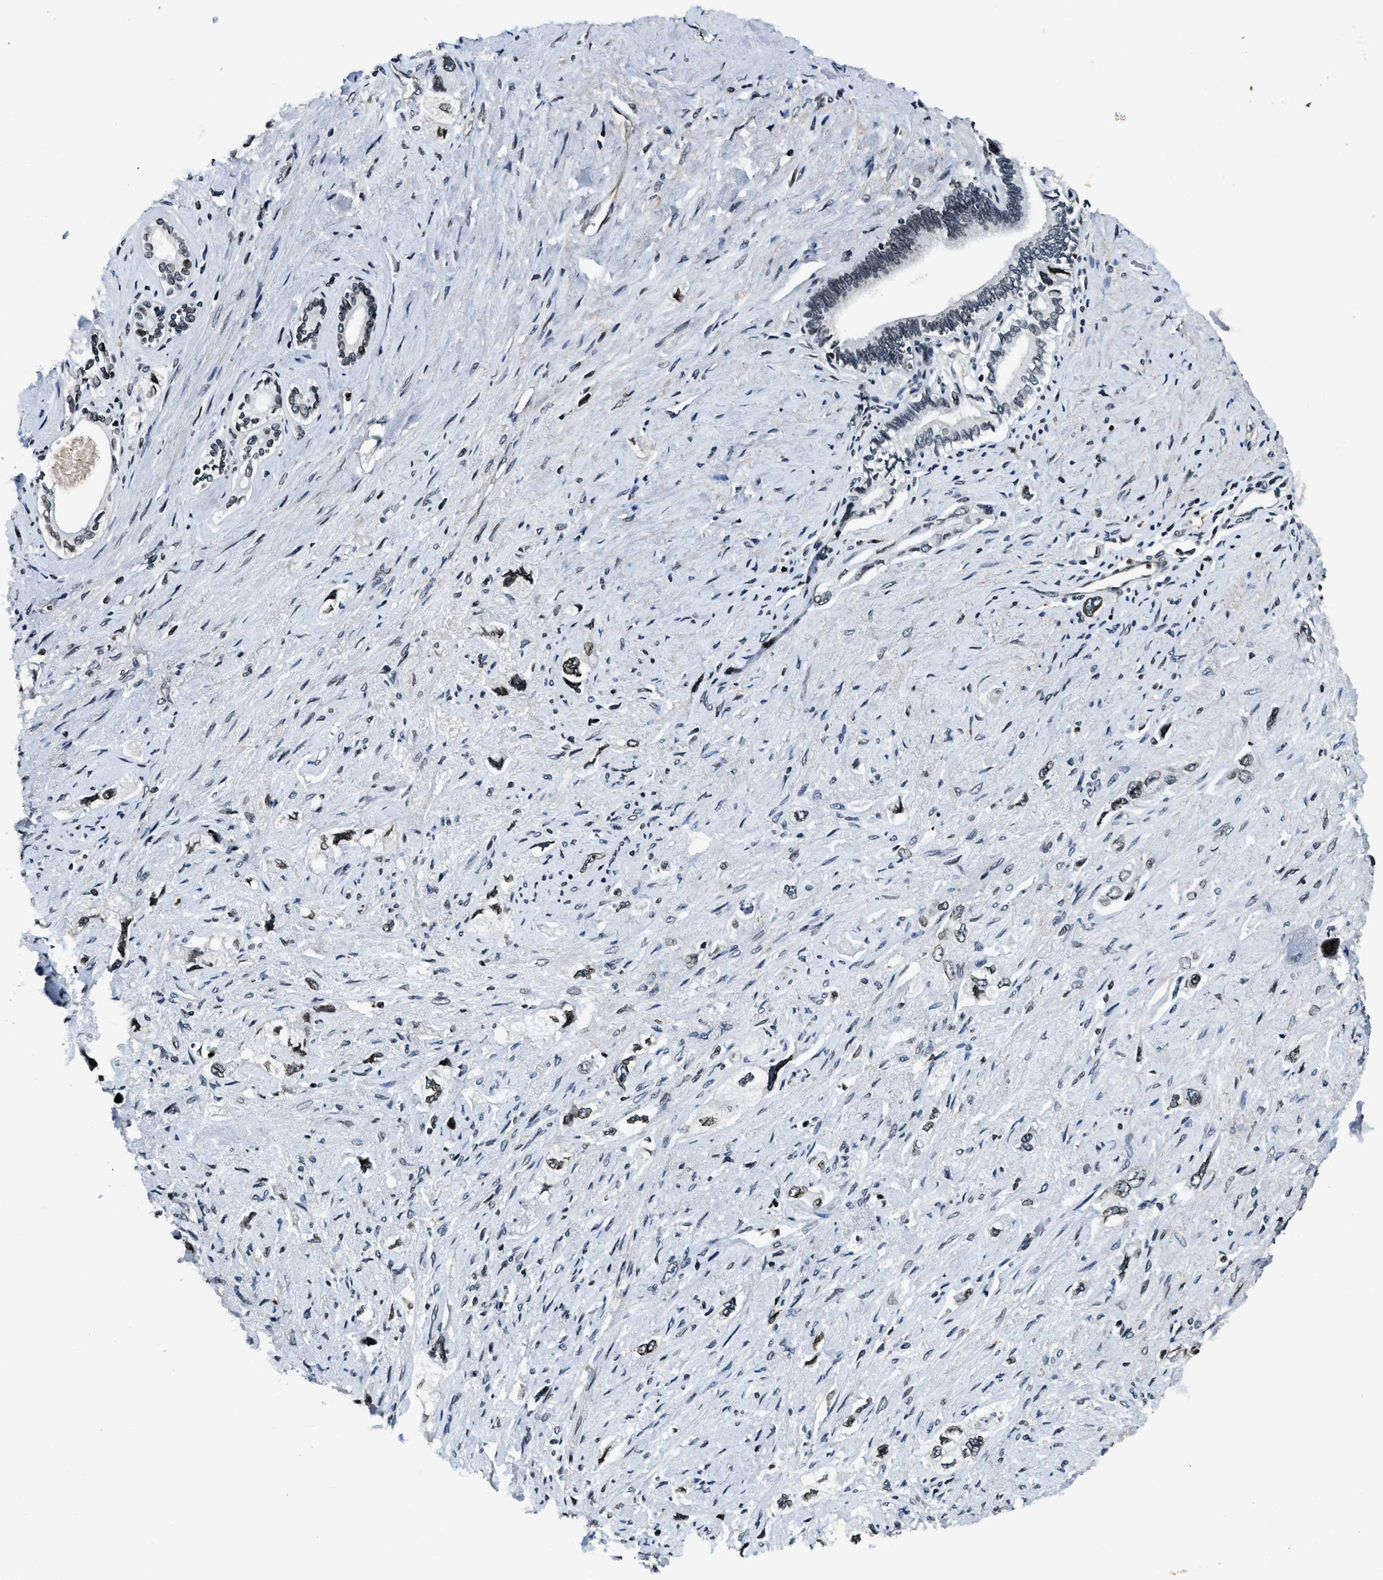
{"staining": {"intensity": "weak", "quantity": ">75%", "location": "nuclear"}, "tissue": "pancreatic cancer", "cell_type": "Tumor cells", "image_type": "cancer", "snomed": [{"axis": "morphology", "description": "Adenocarcinoma, NOS"}, {"axis": "topography", "description": "Pancreas"}], "caption": "Pancreatic cancer was stained to show a protein in brown. There is low levels of weak nuclear expression in approximately >75% of tumor cells.", "gene": "ZC3HC1", "patient": {"sex": "female", "age": 73}}